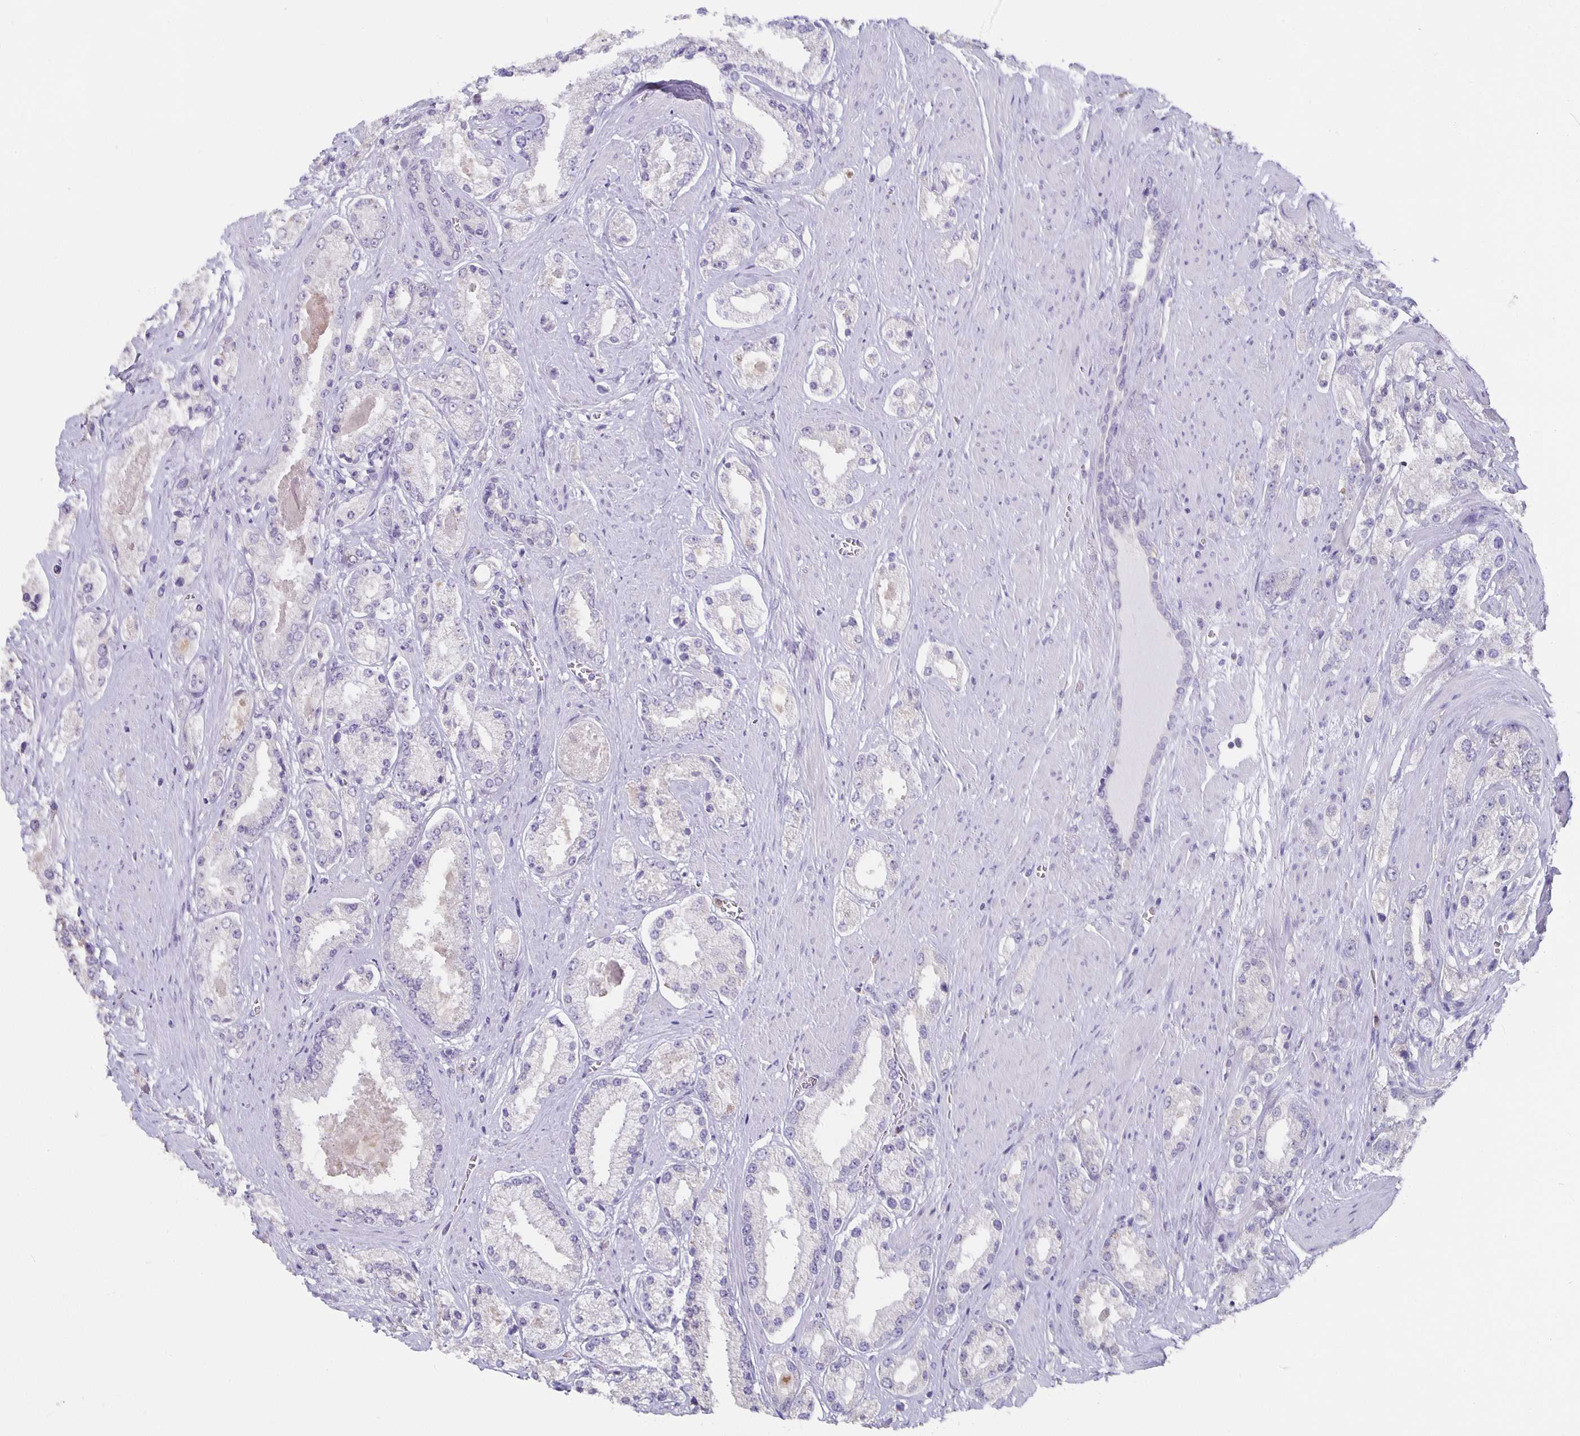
{"staining": {"intensity": "negative", "quantity": "none", "location": "none"}, "tissue": "prostate cancer", "cell_type": "Tumor cells", "image_type": "cancer", "snomed": [{"axis": "morphology", "description": "Adenocarcinoma, High grade"}, {"axis": "topography", "description": "Prostate"}], "caption": "This photomicrograph is of high-grade adenocarcinoma (prostate) stained with IHC to label a protein in brown with the nuclei are counter-stained blue. There is no positivity in tumor cells.", "gene": "GPX4", "patient": {"sex": "male", "age": 67}}